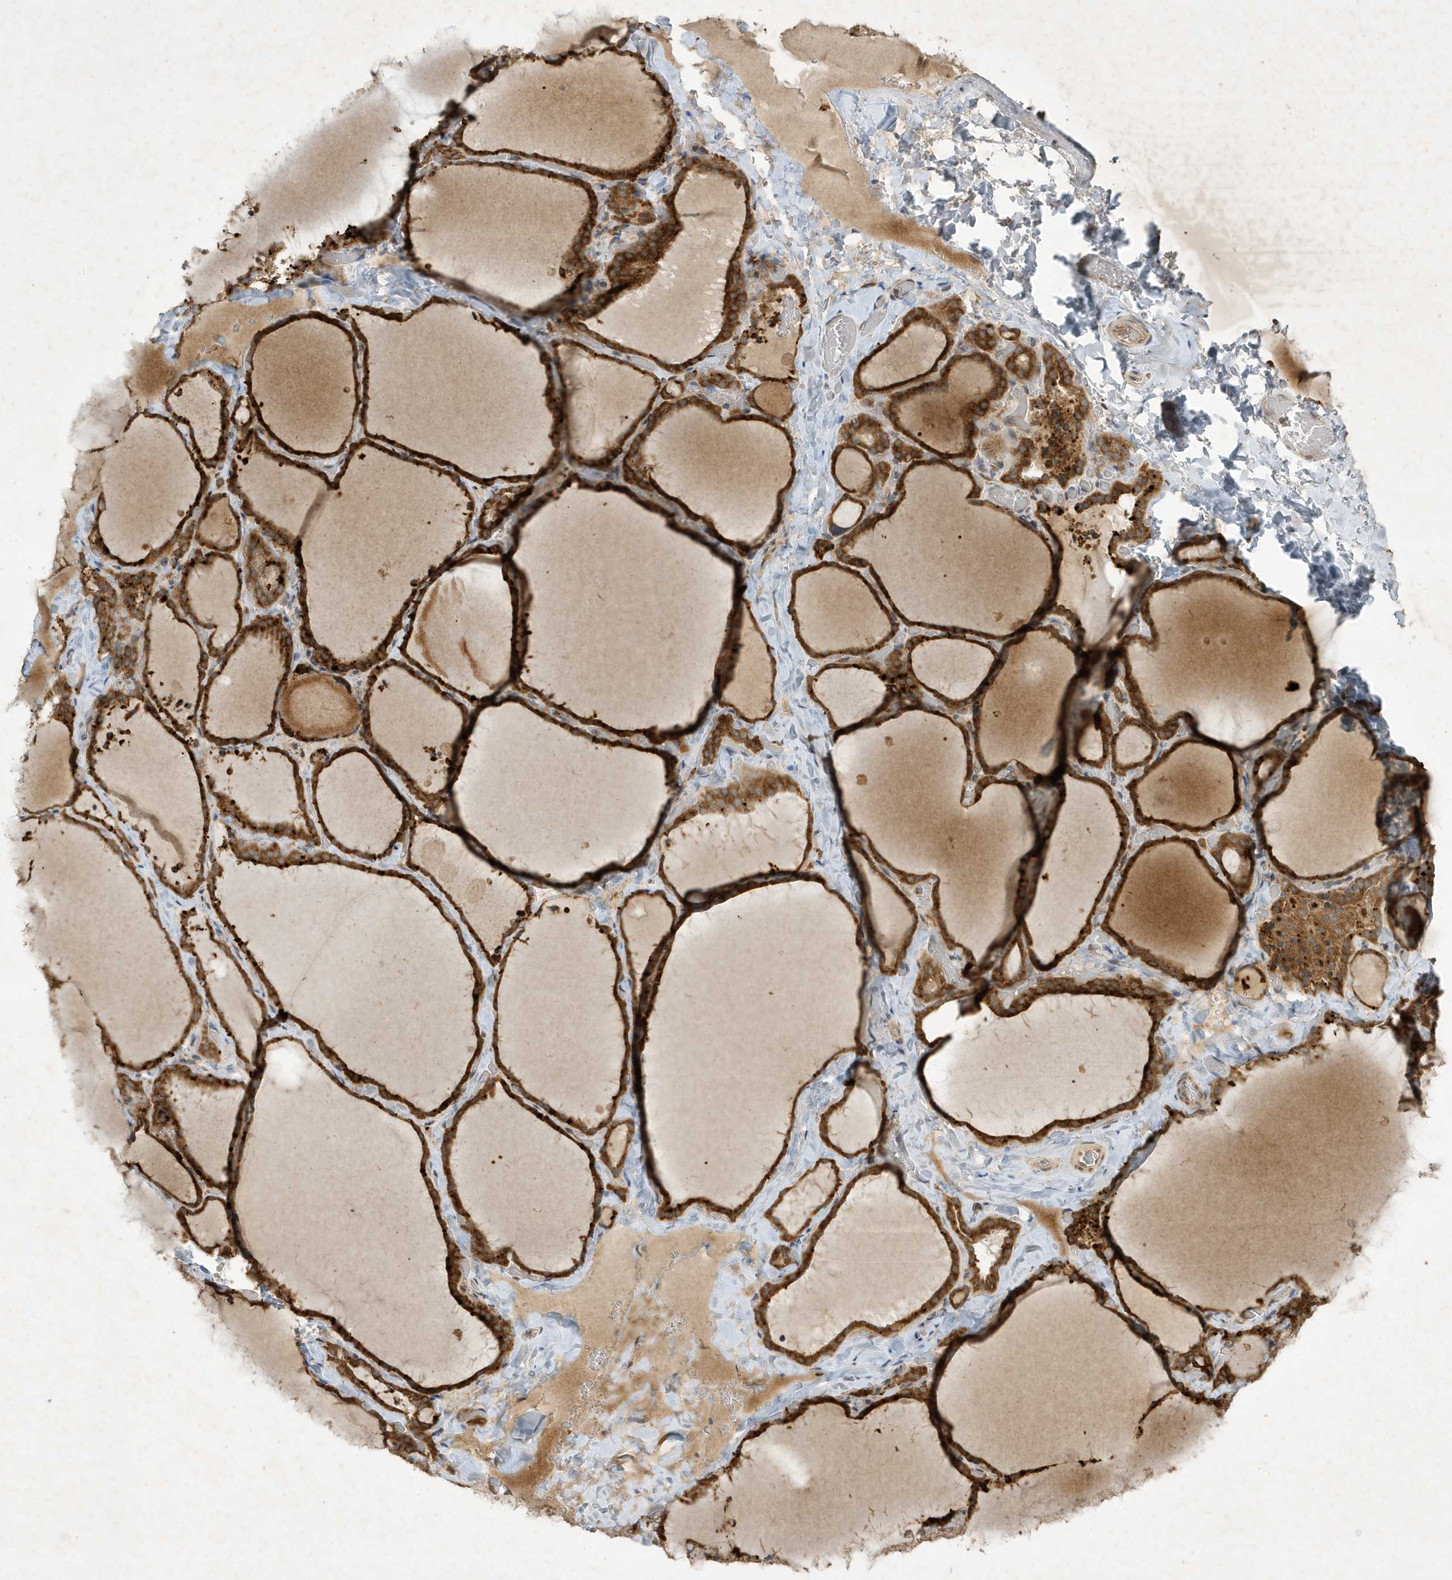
{"staining": {"intensity": "strong", "quantity": ">75%", "location": "cytoplasmic/membranous"}, "tissue": "thyroid gland", "cell_type": "Glandular cells", "image_type": "normal", "snomed": [{"axis": "morphology", "description": "Normal tissue, NOS"}, {"axis": "topography", "description": "Thyroid gland"}], "caption": "Immunohistochemical staining of normal human thyroid gland demonstrates high levels of strong cytoplasmic/membranous expression in about >75% of glandular cells.", "gene": "STX10", "patient": {"sex": "female", "age": 22}}